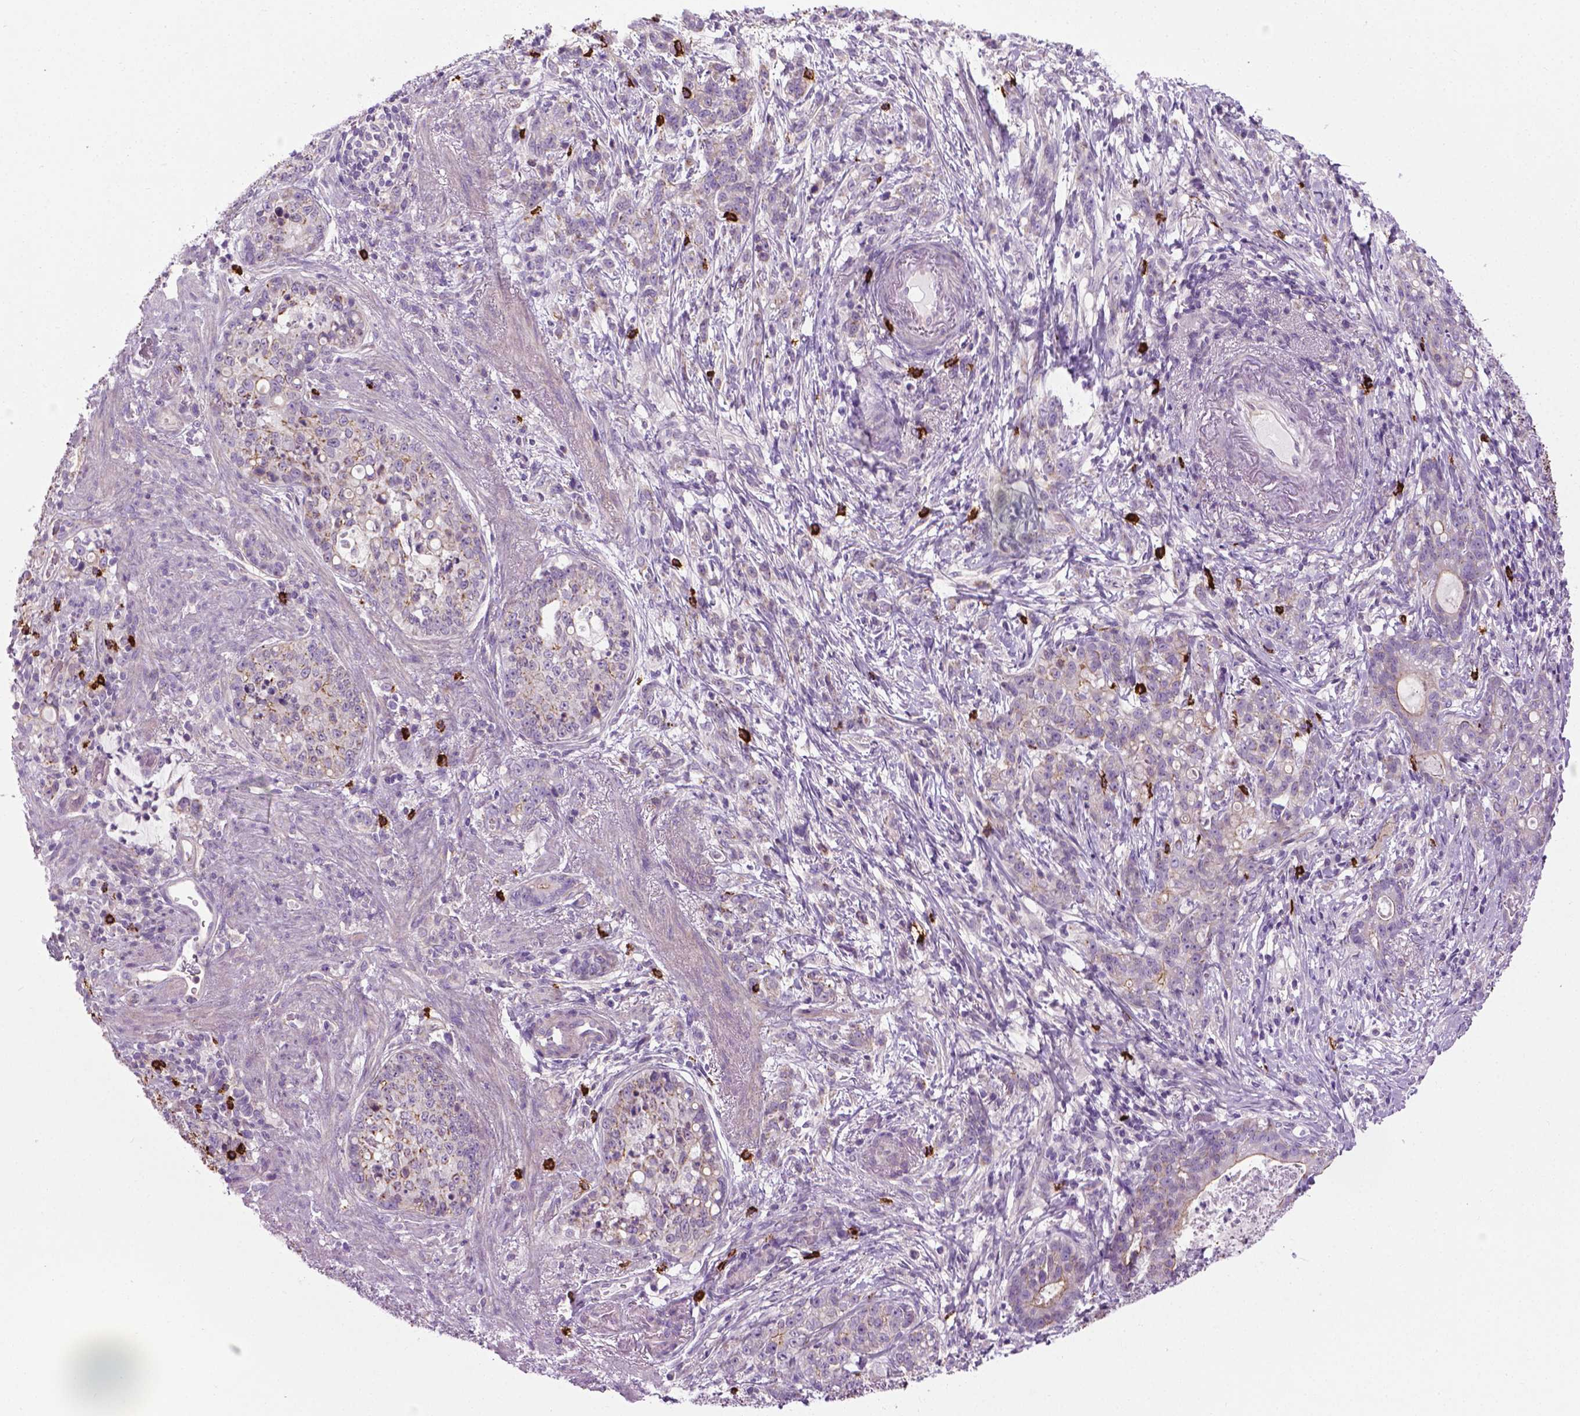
{"staining": {"intensity": "weak", "quantity": "<25%", "location": "cytoplasmic/membranous"}, "tissue": "stomach cancer", "cell_type": "Tumor cells", "image_type": "cancer", "snomed": [{"axis": "morphology", "description": "Adenocarcinoma, NOS"}, {"axis": "topography", "description": "Stomach, lower"}], "caption": "Photomicrograph shows no protein staining in tumor cells of stomach cancer tissue. (Brightfield microscopy of DAB (3,3'-diaminobenzidine) immunohistochemistry at high magnification).", "gene": "SPECC1L", "patient": {"sex": "male", "age": 88}}